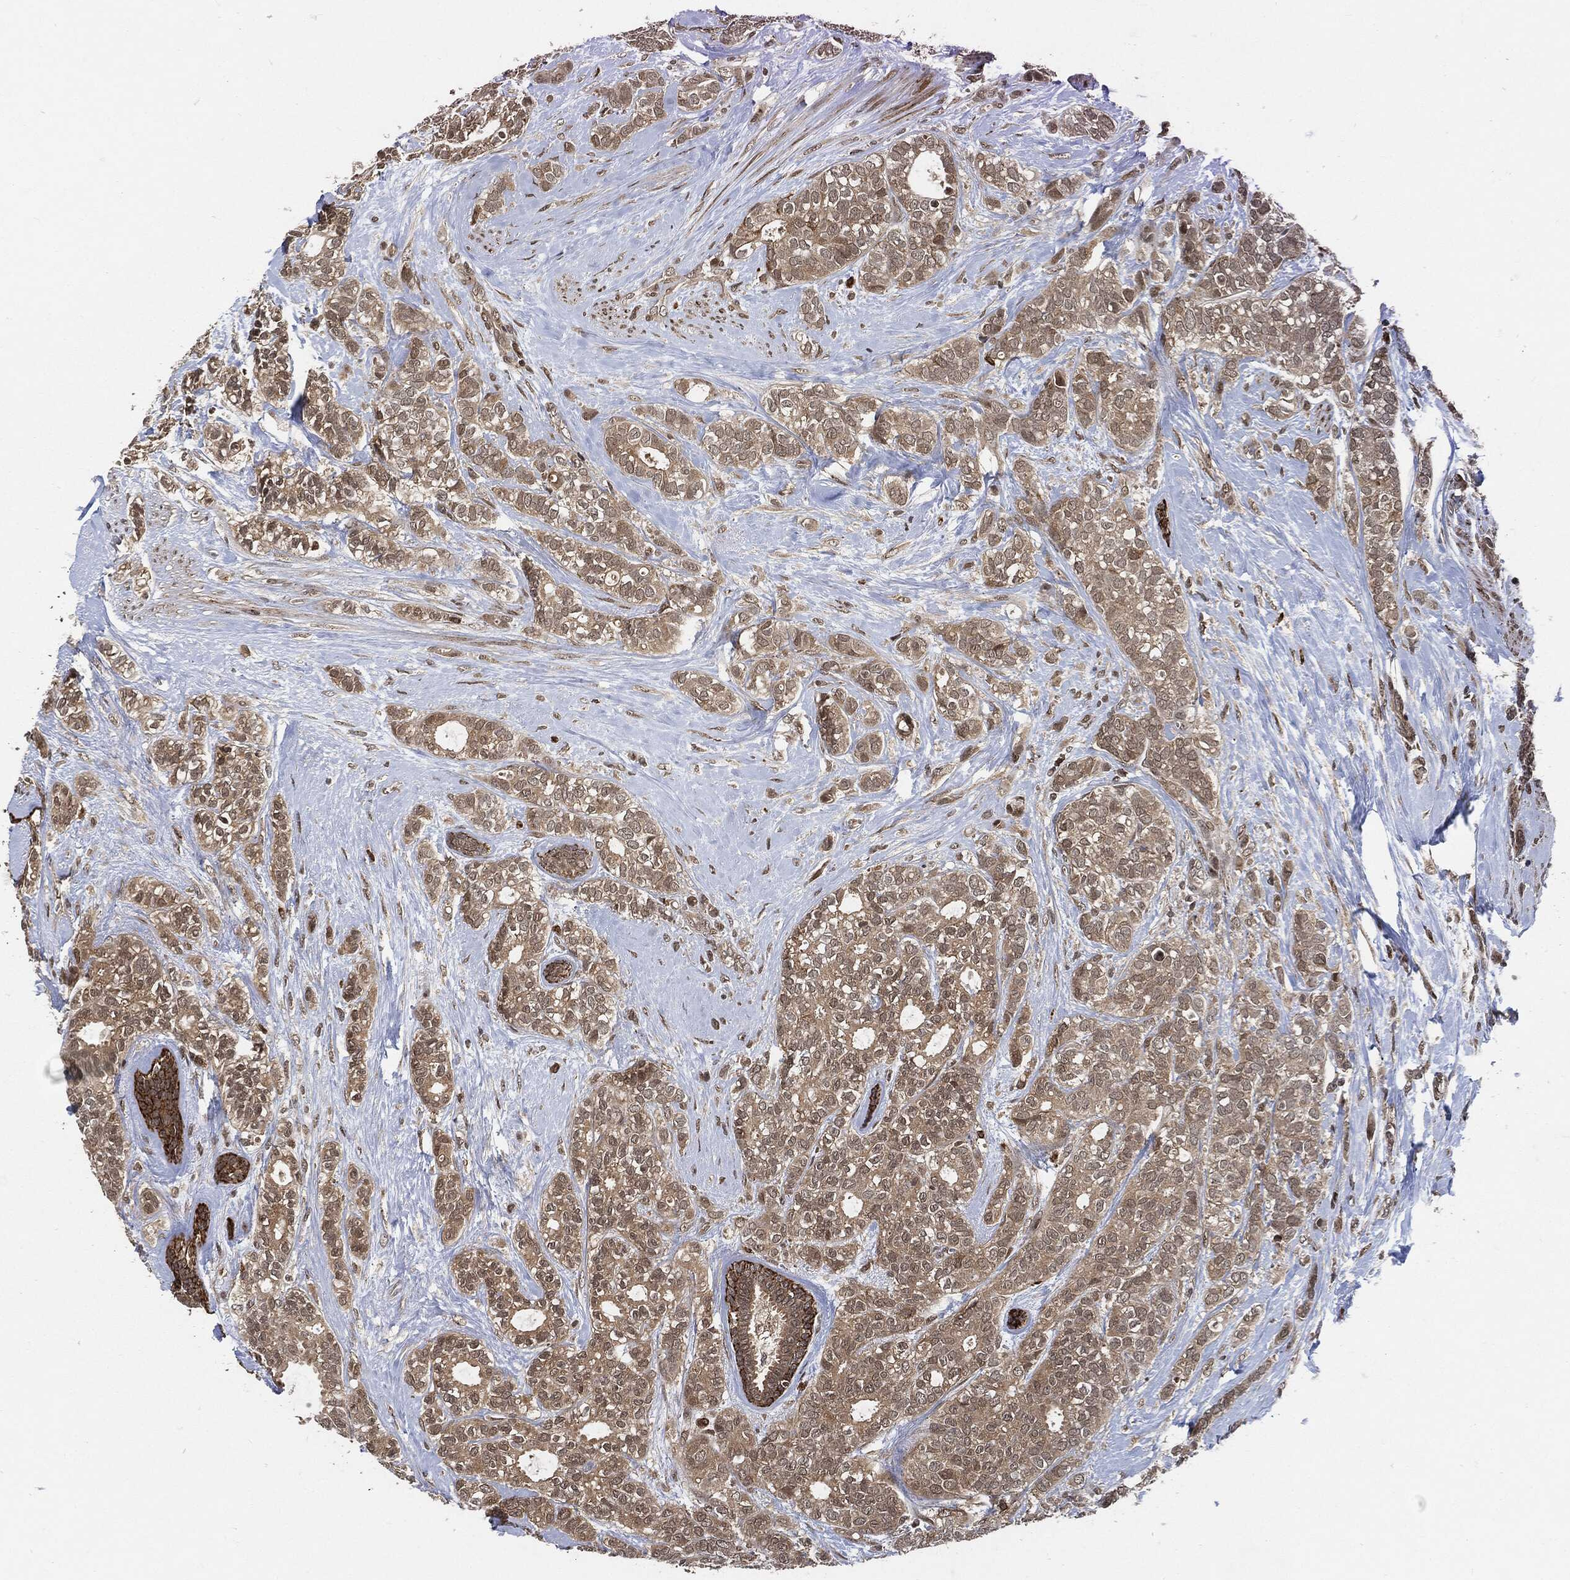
{"staining": {"intensity": "weak", "quantity": ">75%", "location": "cytoplasmic/membranous"}, "tissue": "breast cancer", "cell_type": "Tumor cells", "image_type": "cancer", "snomed": [{"axis": "morphology", "description": "Duct carcinoma"}, {"axis": "topography", "description": "Breast"}], "caption": "An immunohistochemistry (IHC) image of tumor tissue is shown. Protein staining in brown labels weak cytoplasmic/membranous positivity in breast cancer (infiltrating ductal carcinoma) within tumor cells.", "gene": "CUTA", "patient": {"sex": "female", "age": 71}}